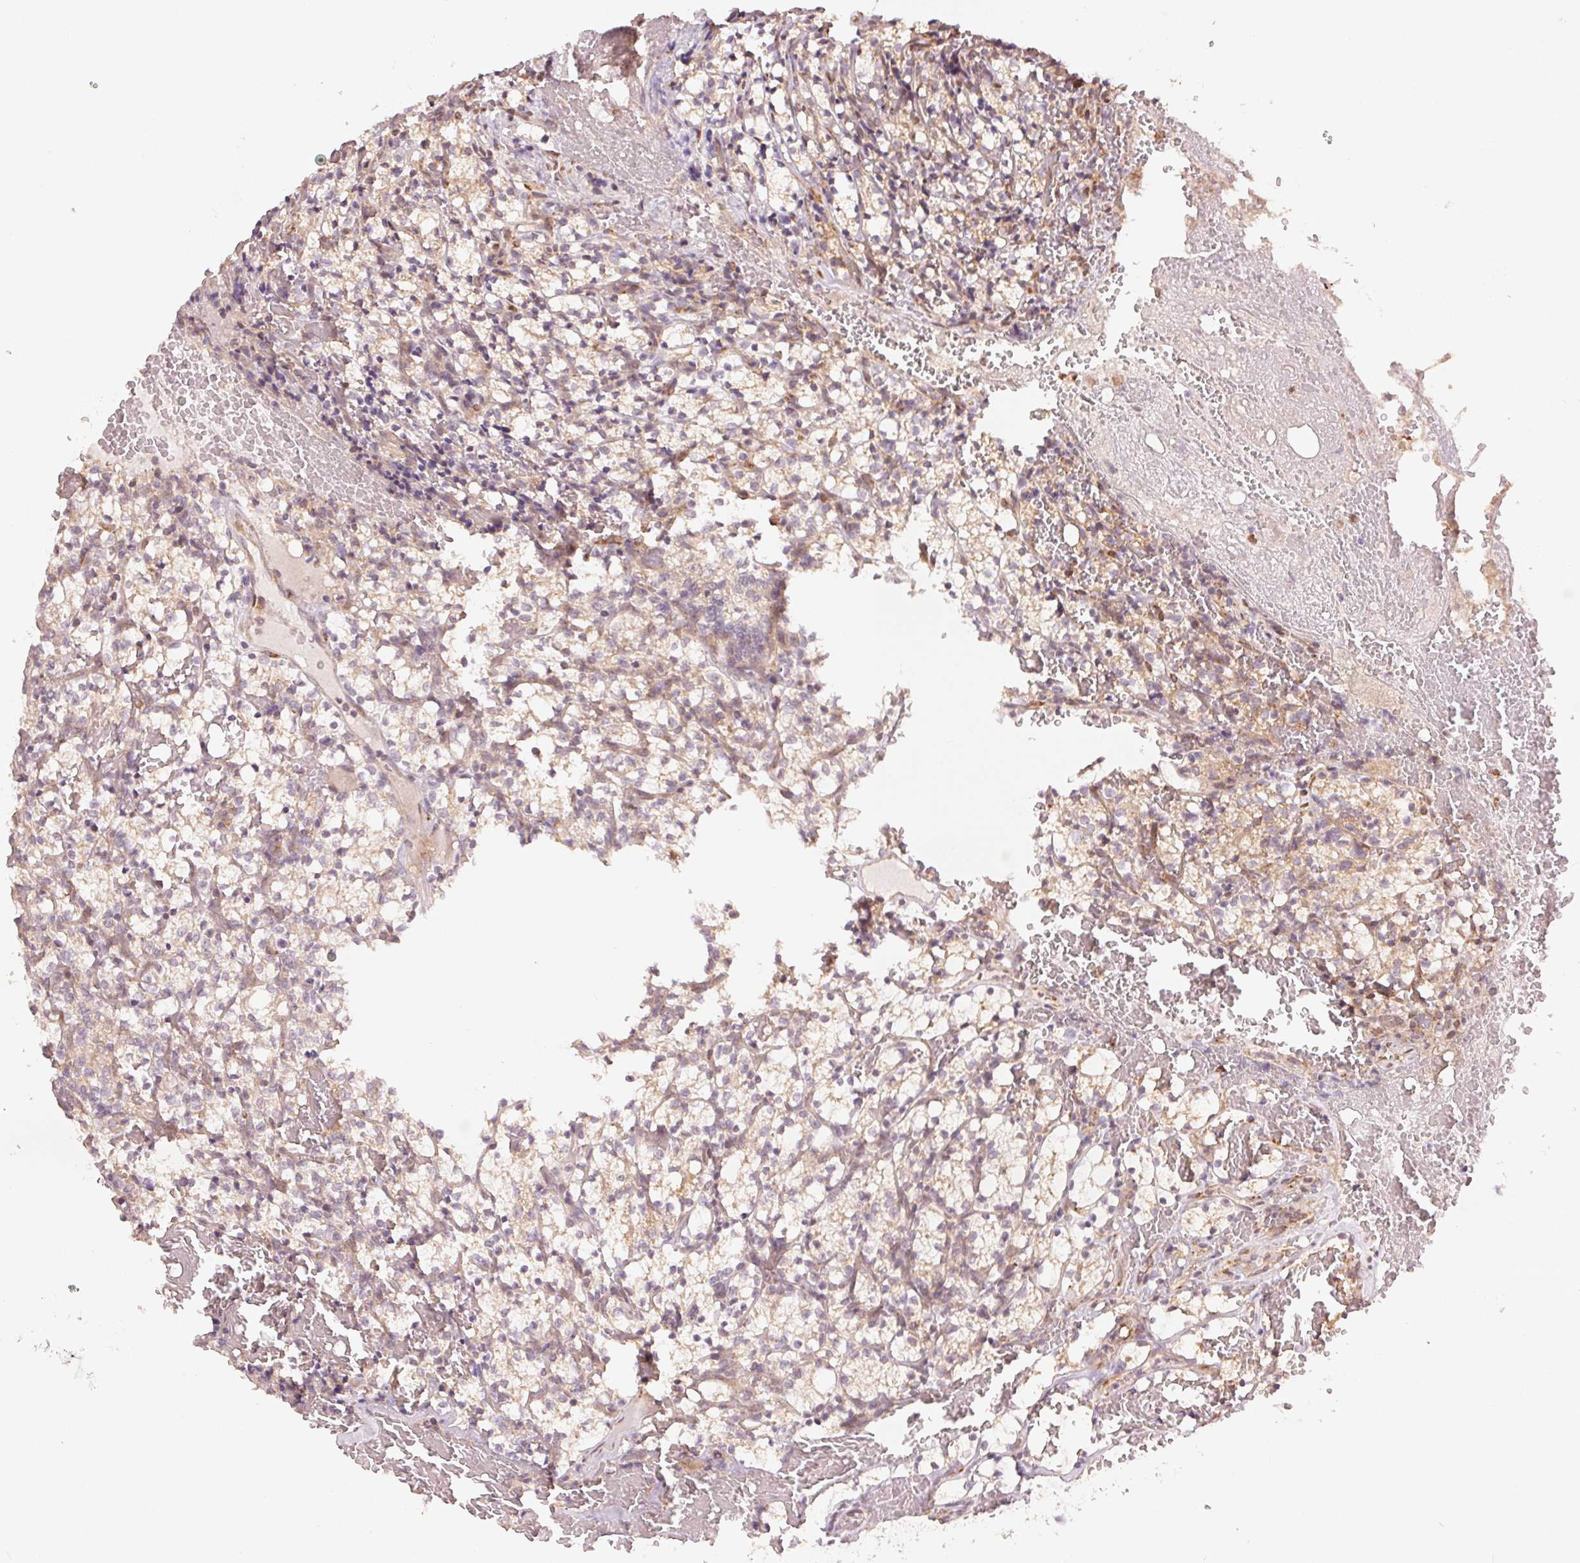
{"staining": {"intensity": "weak", "quantity": ">75%", "location": "cytoplasmic/membranous"}, "tissue": "renal cancer", "cell_type": "Tumor cells", "image_type": "cancer", "snomed": [{"axis": "morphology", "description": "Adenocarcinoma, NOS"}, {"axis": "topography", "description": "Kidney"}], "caption": "The photomicrograph shows a brown stain indicating the presence of a protein in the cytoplasmic/membranous of tumor cells in renal adenocarcinoma.", "gene": "SLC20A1", "patient": {"sex": "female", "age": 69}}